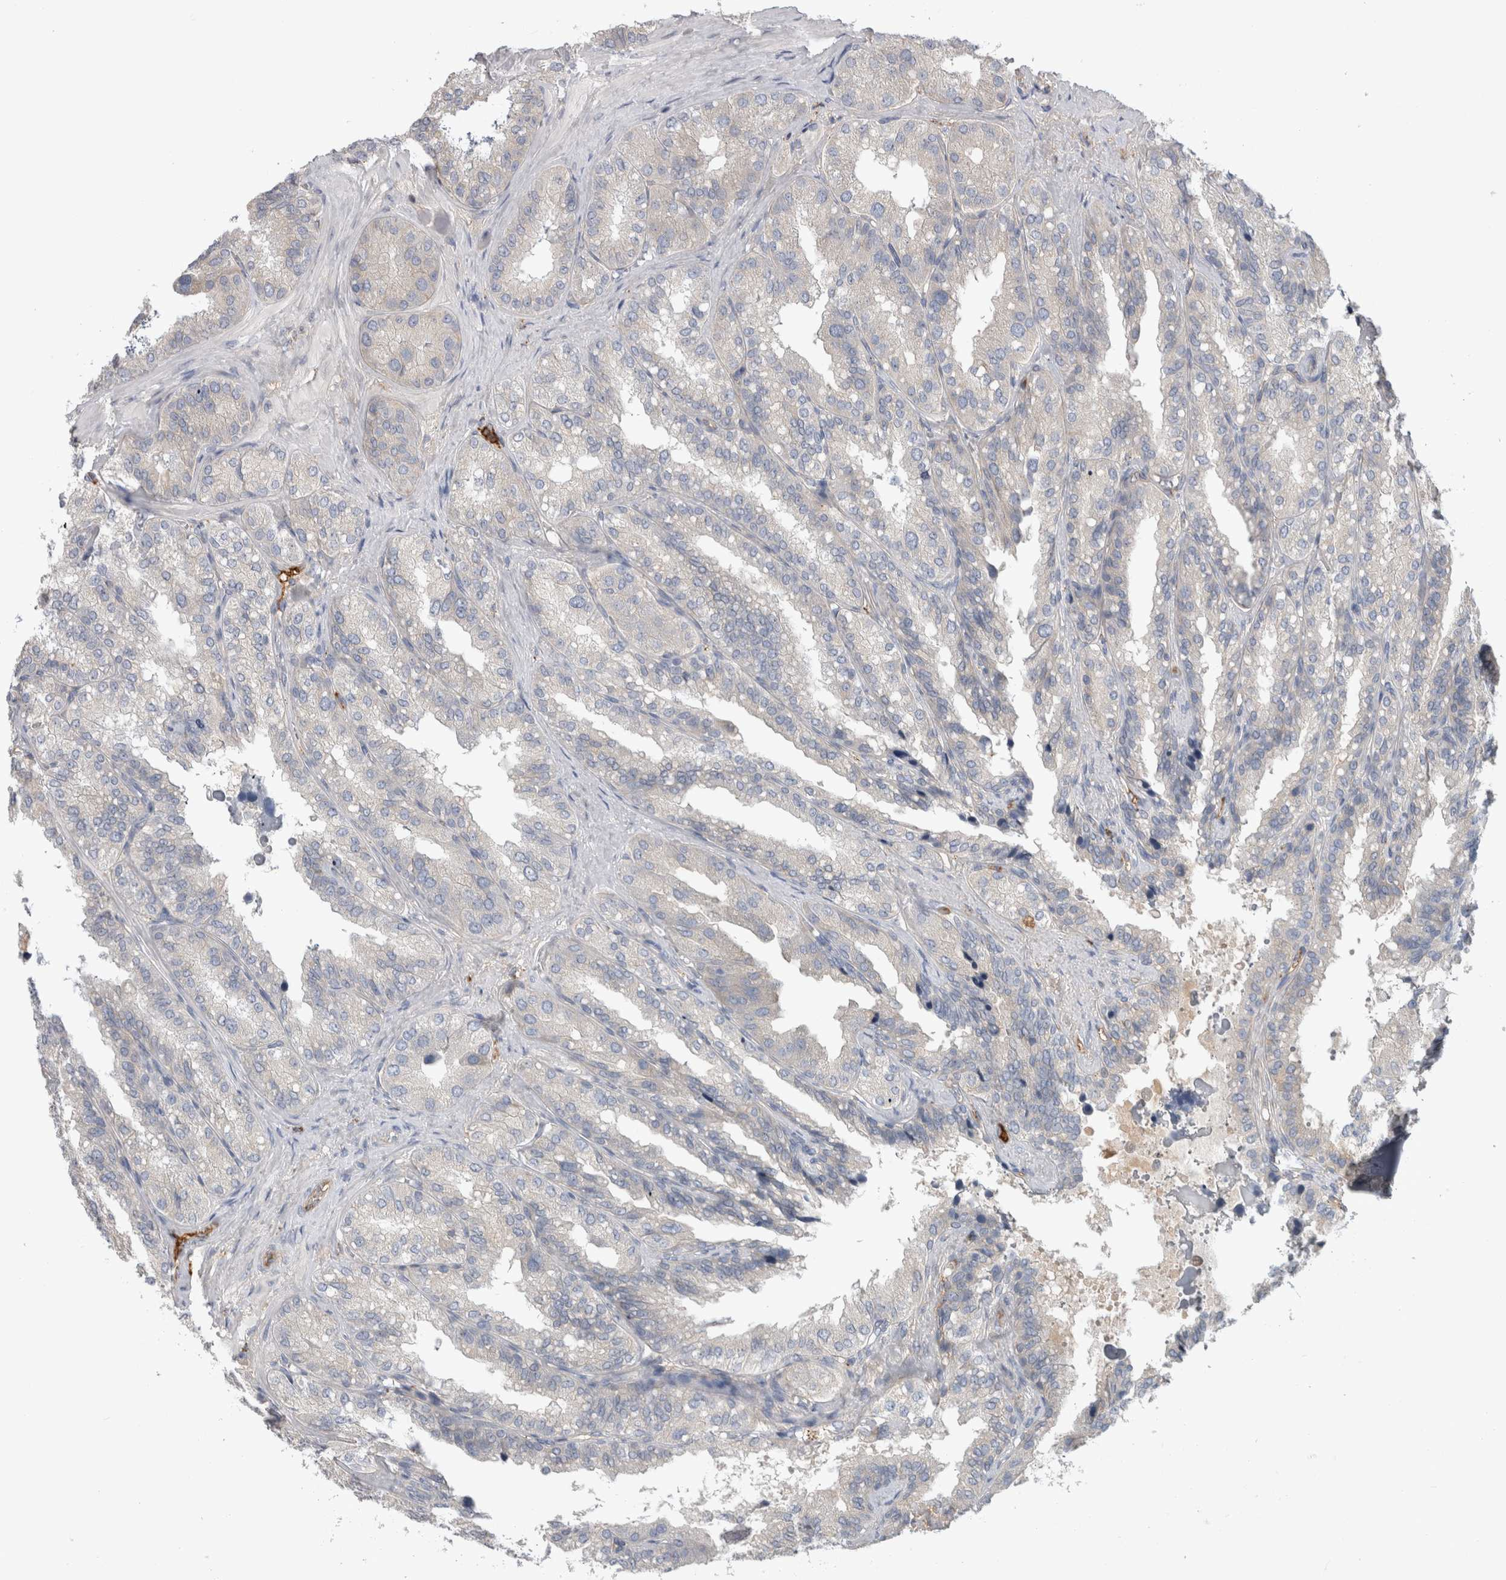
{"staining": {"intensity": "negative", "quantity": "none", "location": "none"}, "tissue": "seminal vesicle", "cell_type": "Glandular cells", "image_type": "normal", "snomed": [{"axis": "morphology", "description": "Normal tissue, NOS"}, {"axis": "topography", "description": "Prostate"}, {"axis": "topography", "description": "Seminal veicle"}], "caption": "Seminal vesicle was stained to show a protein in brown. There is no significant expression in glandular cells. (DAB immunohistochemistry (IHC), high magnification).", "gene": "TBCE", "patient": {"sex": "male", "age": 51}}